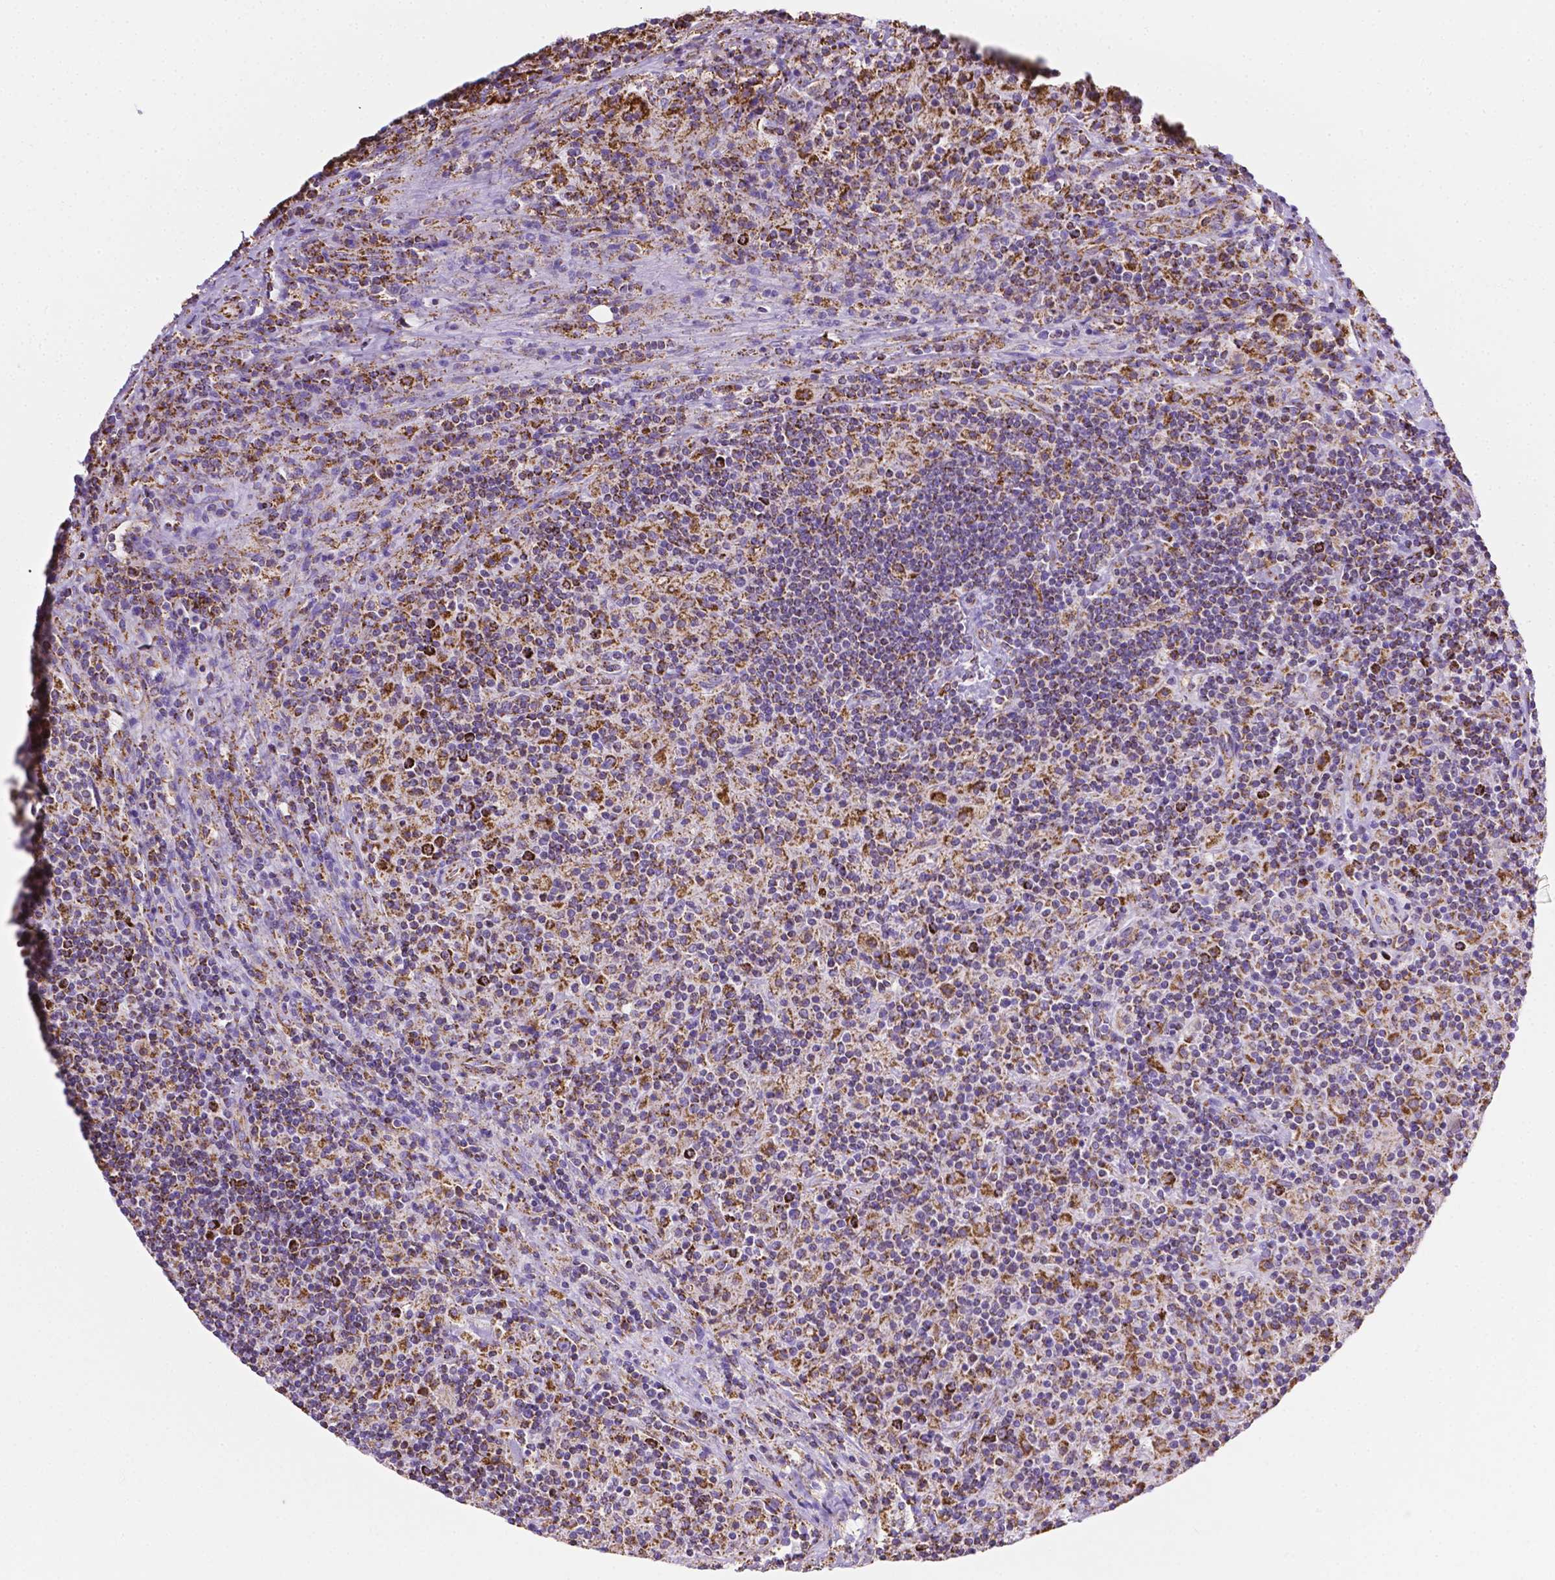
{"staining": {"intensity": "strong", "quantity": ">75%", "location": "cytoplasmic/membranous"}, "tissue": "lymphoma", "cell_type": "Tumor cells", "image_type": "cancer", "snomed": [{"axis": "morphology", "description": "Hodgkin's disease, NOS"}, {"axis": "topography", "description": "Lymph node"}], "caption": "Protein analysis of lymphoma tissue exhibits strong cytoplasmic/membranous staining in approximately >75% of tumor cells.", "gene": "RMDN3", "patient": {"sex": "male", "age": 70}}